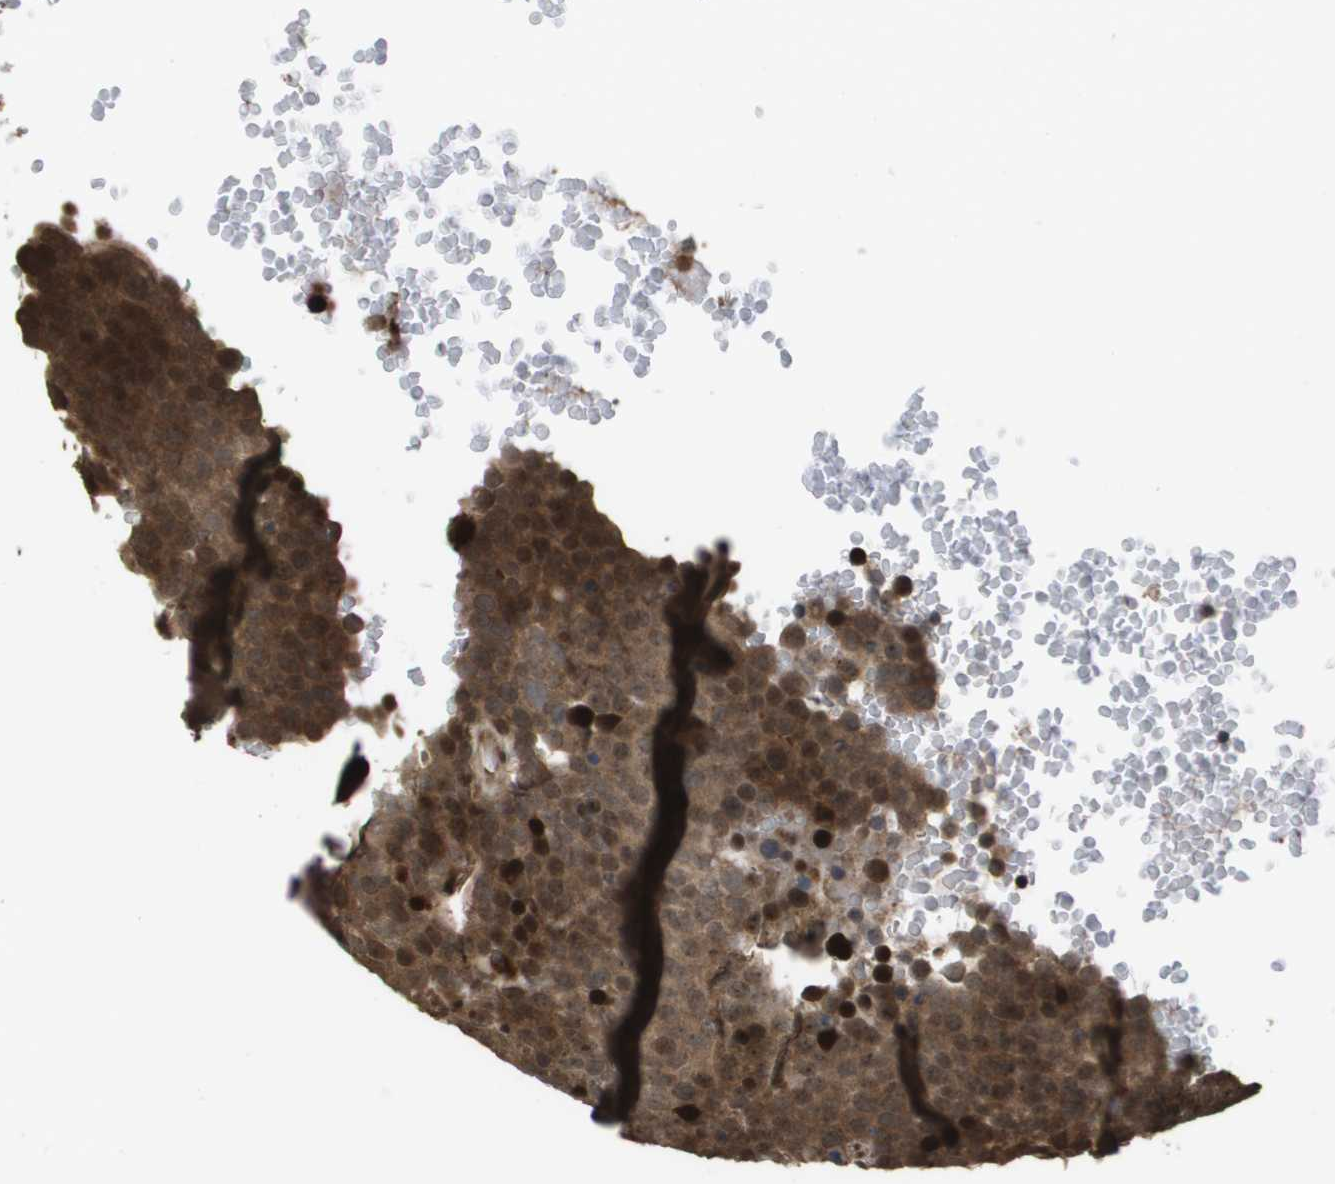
{"staining": {"intensity": "moderate", "quantity": ">75%", "location": "cytoplasmic/membranous,nuclear"}, "tissue": "testis cancer", "cell_type": "Tumor cells", "image_type": "cancer", "snomed": [{"axis": "morphology", "description": "Seminoma, NOS"}, {"axis": "topography", "description": "Testis"}], "caption": "This is a photomicrograph of immunohistochemistry staining of seminoma (testis), which shows moderate staining in the cytoplasmic/membranous and nuclear of tumor cells.", "gene": "AXIN2", "patient": {"sex": "male", "age": 71}}